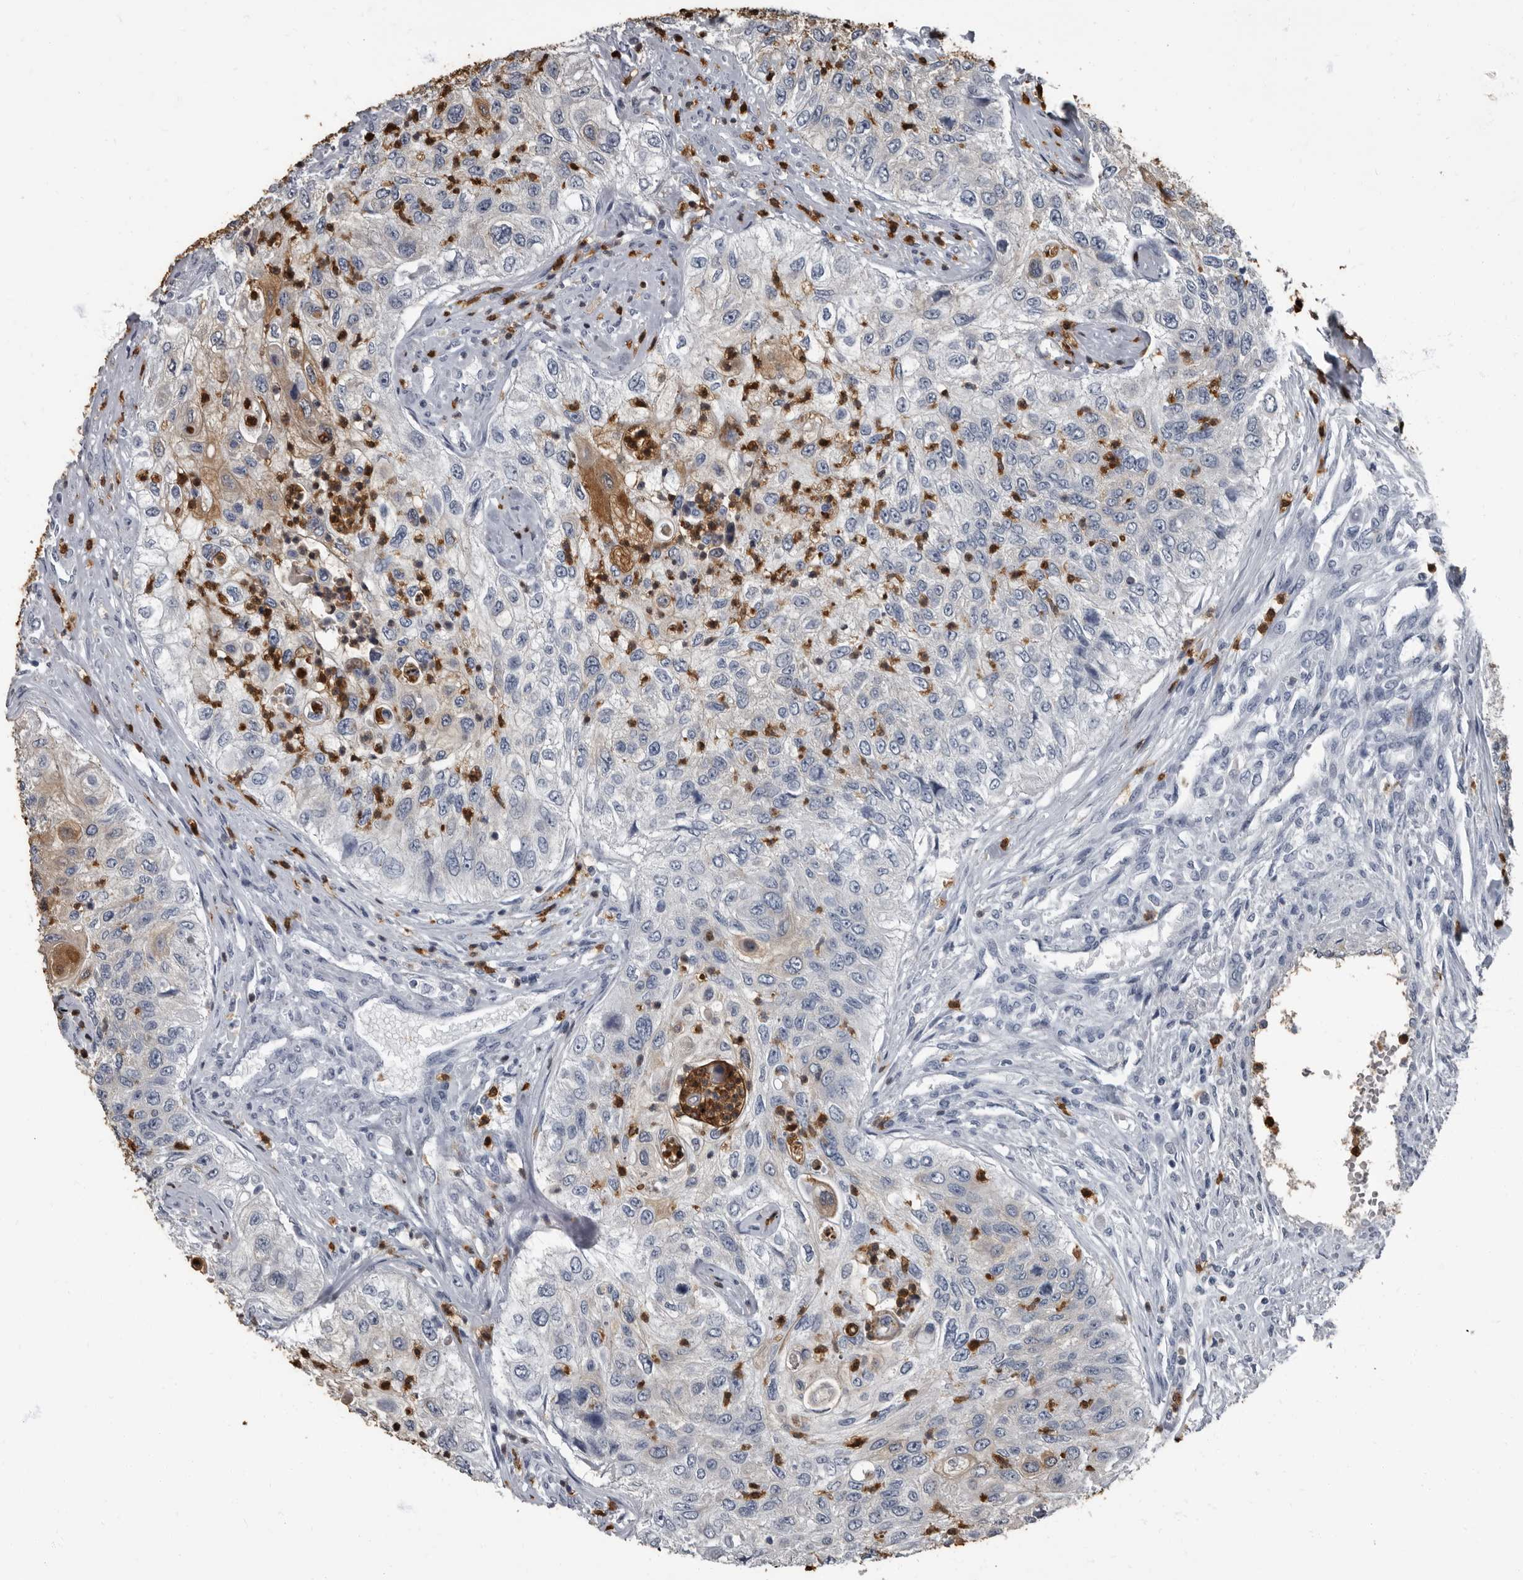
{"staining": {"intensity": "negative", "quantity": "none", "location": "none"}, "tissue": "urothelial cancer", "cell_type": "Tumor cells", "image_type": "cancer", "snomed": [{"axis": "morphology", "description": "Urothelial carcinoma, High grade"}, {"axis": "topography", "description": "Urinary bladder"}], "caption": "A histopathology image of human high-grade urothelial carcinoma is negative for staining in tumor cells.", "gene": "TPD52L1", "patient": {"sex": "female", "age": 60}}